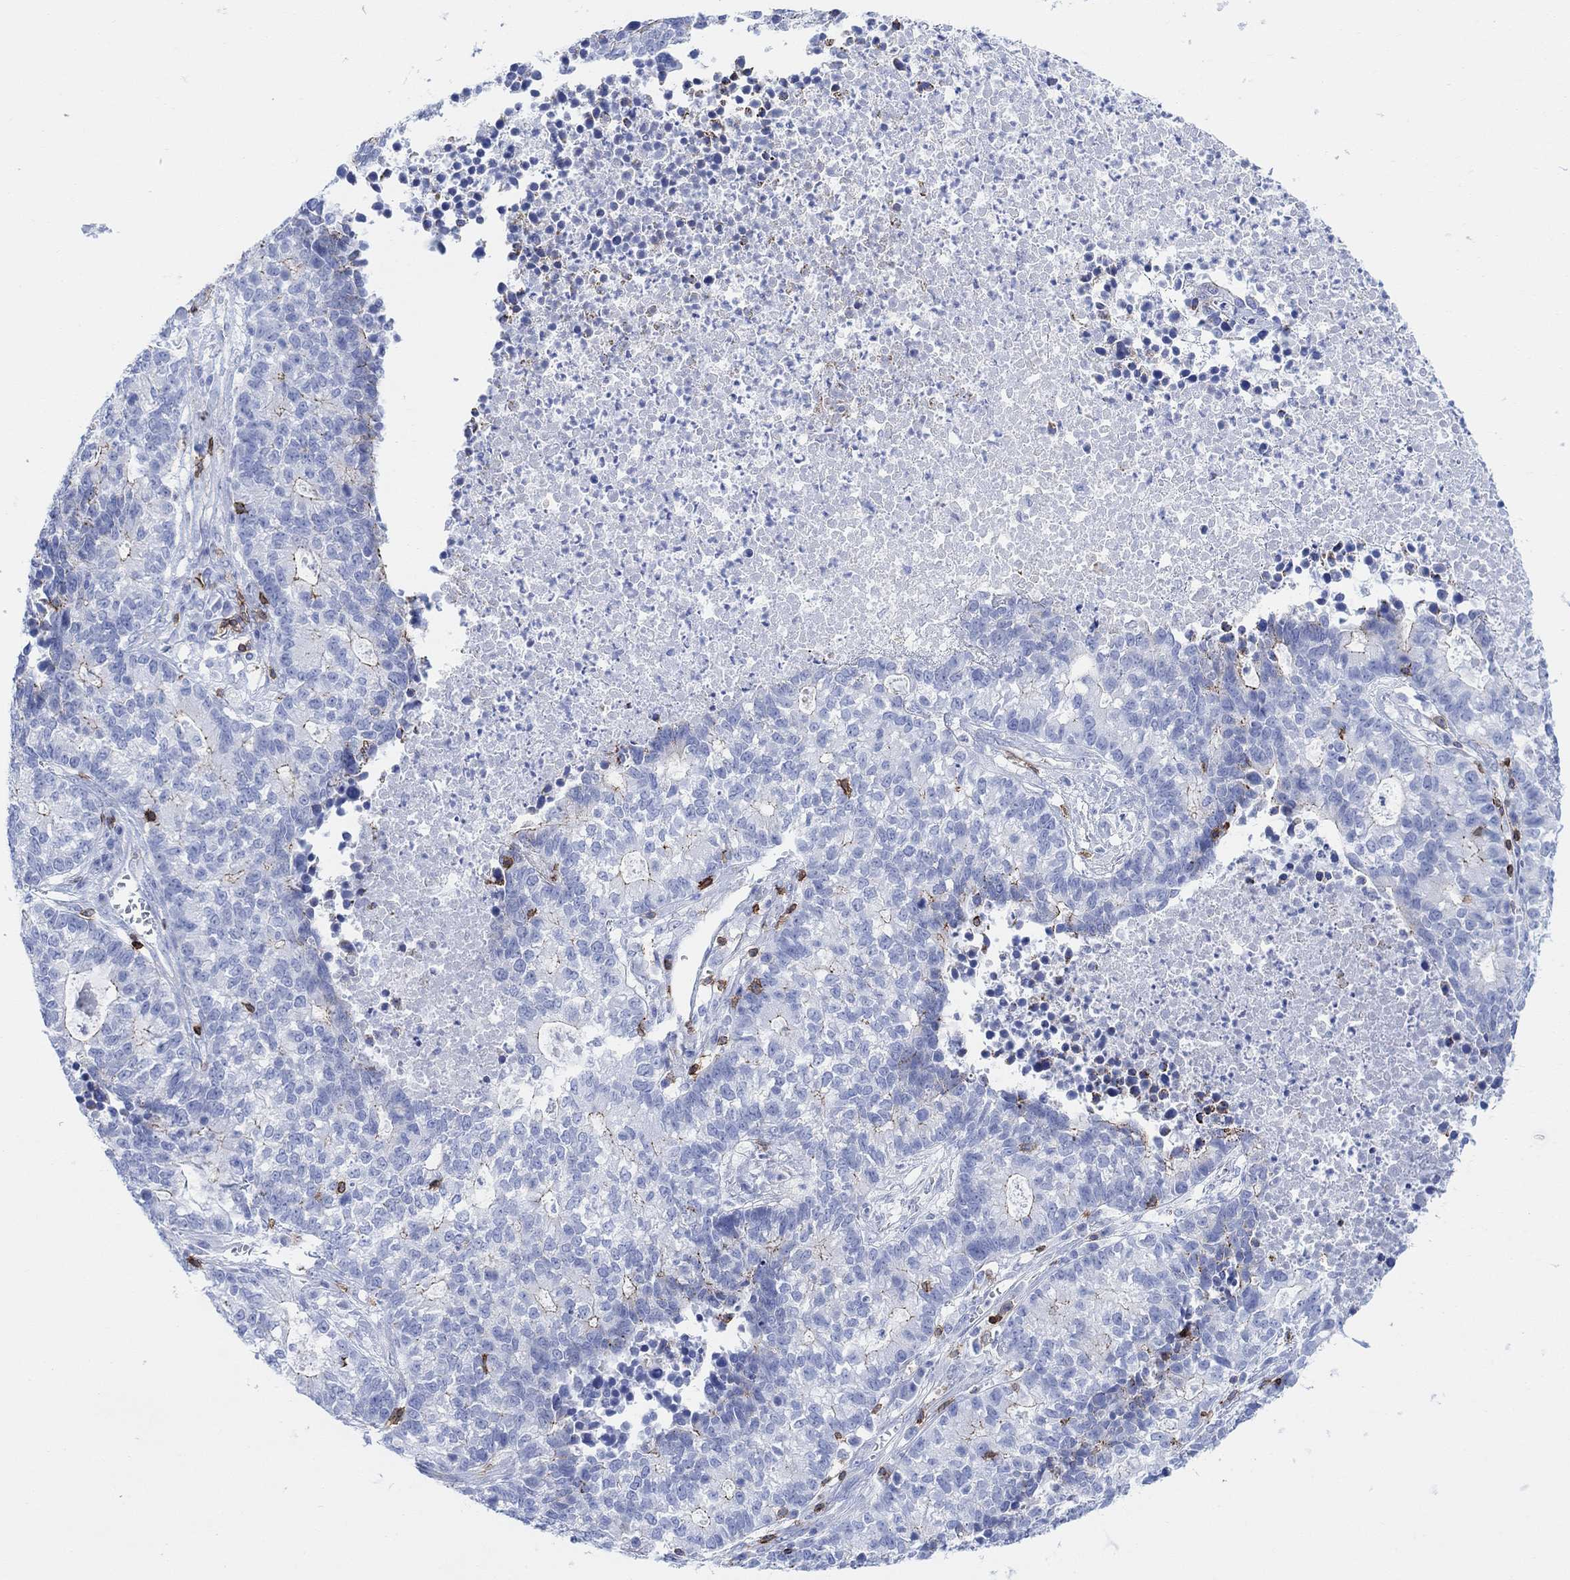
{"staining": {"intensity": "weak", "quantity": "<25%", "location": "cytoplasmic/membranous"}, "tissue": "lung cancer", "cell_type": "Tumor cells", "image_type": "cancer", "snomed": [{"axis": "morphology", "description": "Adenocarcinoma, NOS"}, {"axis": "topography", "description": "Lung"}], "caption": "This is an IHC micrograph of lung adenocarcinoma. There is no expression in tumor cells.", "gene": "GPR65", "patient": {"sex": "male", "age": 57}}